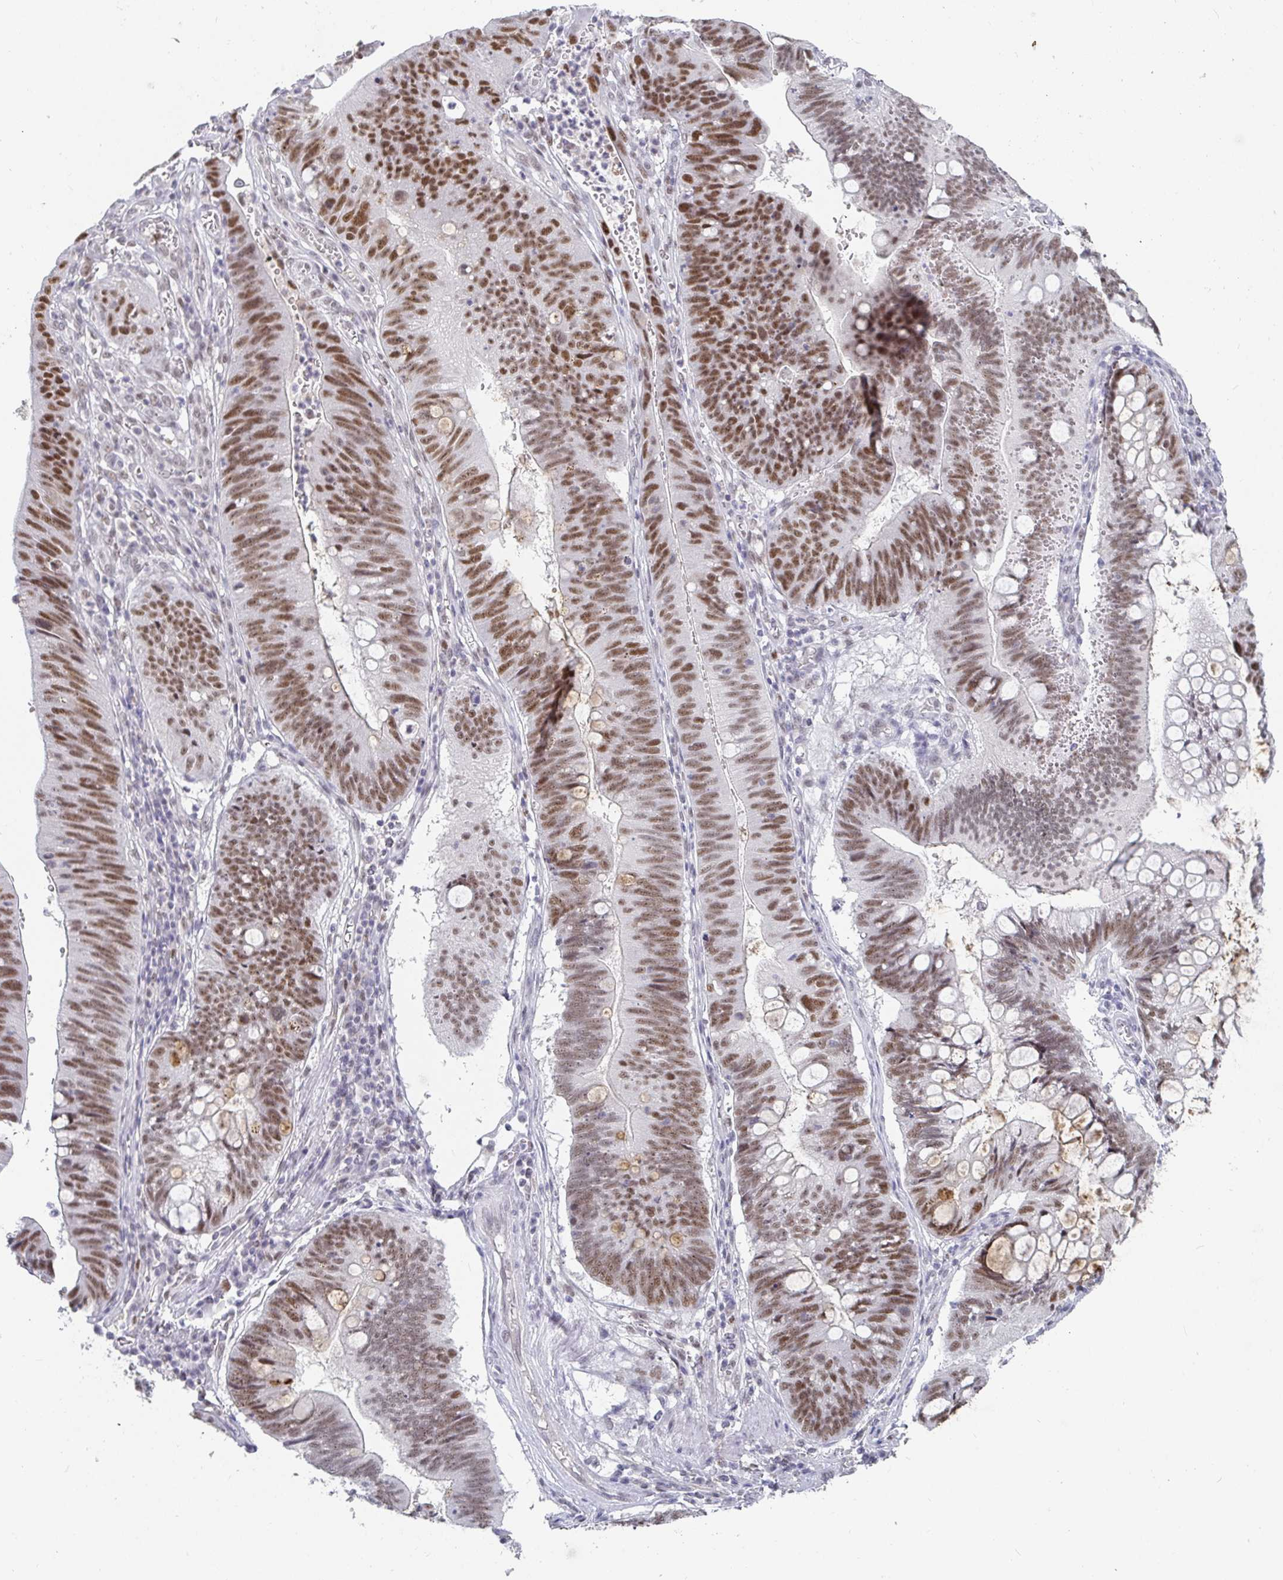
{"staining": {"intensity": "moderate", "quantity": ">75%", "location": "nuclear"}, "tissue": "stomach cancer", "cell_type": "Tumor cells", "image_type": "cancer", "snomed": [{"axis": "morphology", "description": "Adenocarcinoma, NOS"}, {"axis": "topography", "description": "Stomach"}], "caption": "IHC histopathology image of human stomach cancer stained for a protein (brown), which exhibits medium levels of moderate nuclear staining in about >75% of tumor cells.", "gene": "RCOR1", "patient": {"sex": "male", "age": 59}}